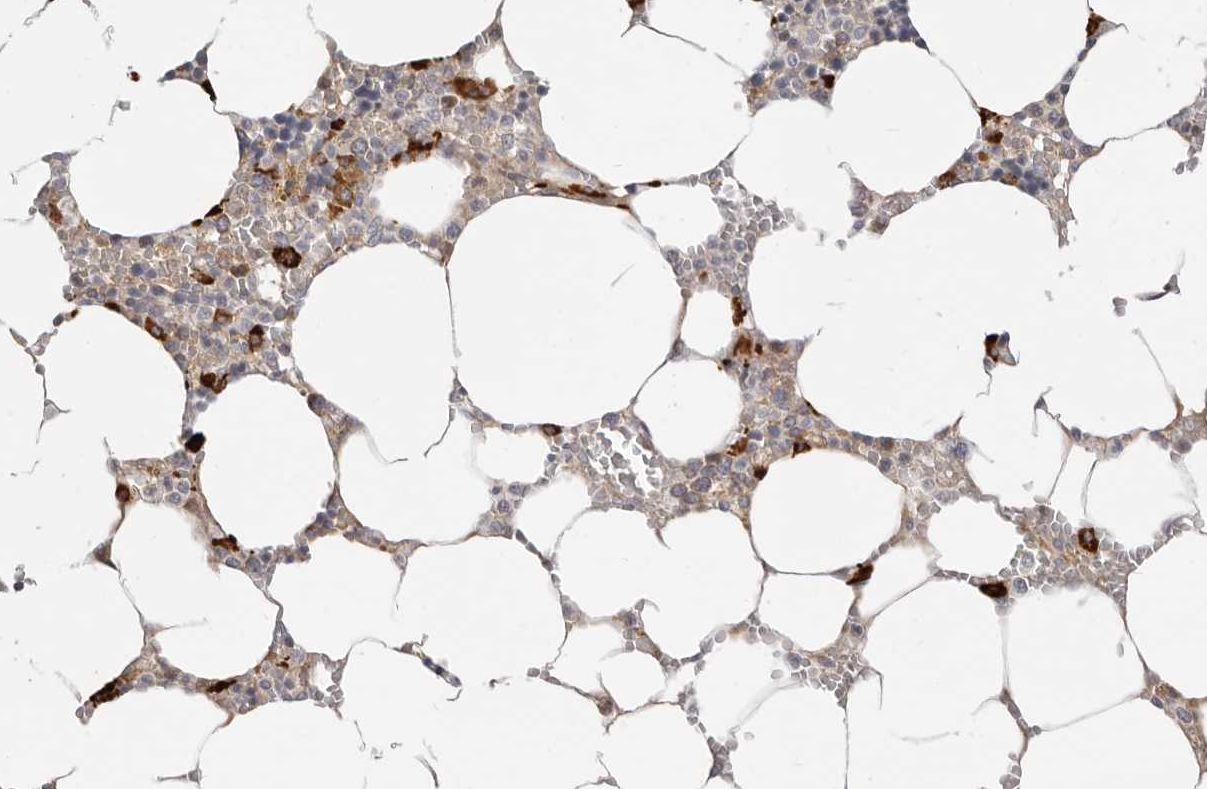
{"staining": {"intensity": "strong", "quantity": "<25%", "location": "cytoplasmic/membranous"}, "tissue": "bone marrow", "cell_type": "Hematopoietic cells", "image_type": "normal", "snomed": [{"axis": "morphology", "description": "Normal tissue, NOS"}, {"axis": "topography", "description": "Bone marrow"}], "caption": "Immunohistochemistry histopathology image of normal human bone marrow stained for a protein (brown), which displays medium levels of strong cytoplasmic/membranous expression in about <25% of hematopoietic cells.", "gene": "USH1C", "patient": {"sex": "male", "age": 70}}